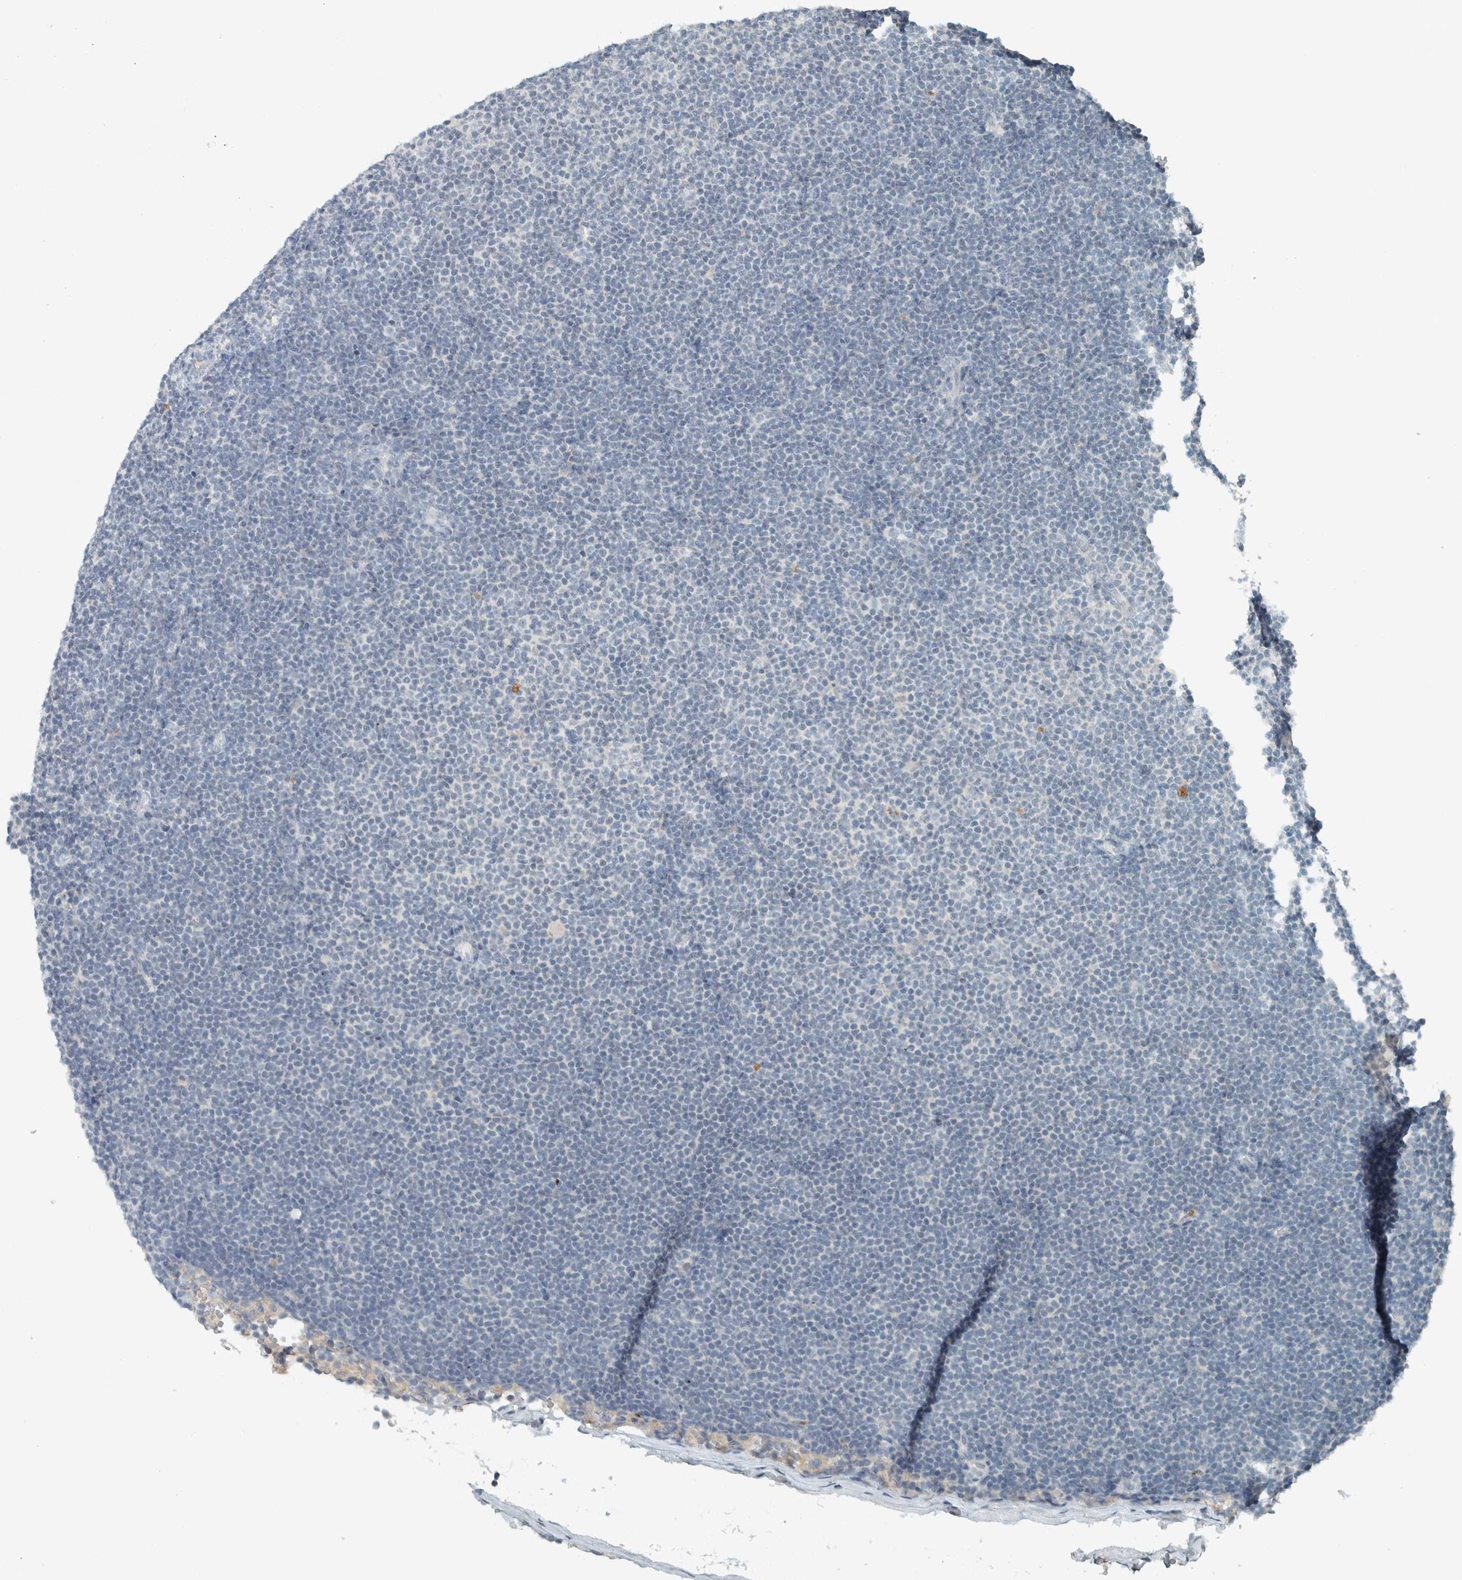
{"staining": {"intensity": "negative", "quantity": "none", "location": "none"}, "tissue": "lymphoma", "cell_type": "Tumor cells", "image_type": "cancer", "snomed": [{"axis": "morphology", "description": "Malignant lymphoma, non-Hodgkin's type, Low grade"}, {"axis": "topography", "description": "Lymph node"}], "caption": "Tumor cells are negative for protein expression in human lymphoma. The staining is performed using DAB (3,3'-diaminobenzidine) brown chromogen with nuclei counter-stained in using hematoxylin.", "gene": "CERCAM", "patient": {"sex": "female", "age": 53}}